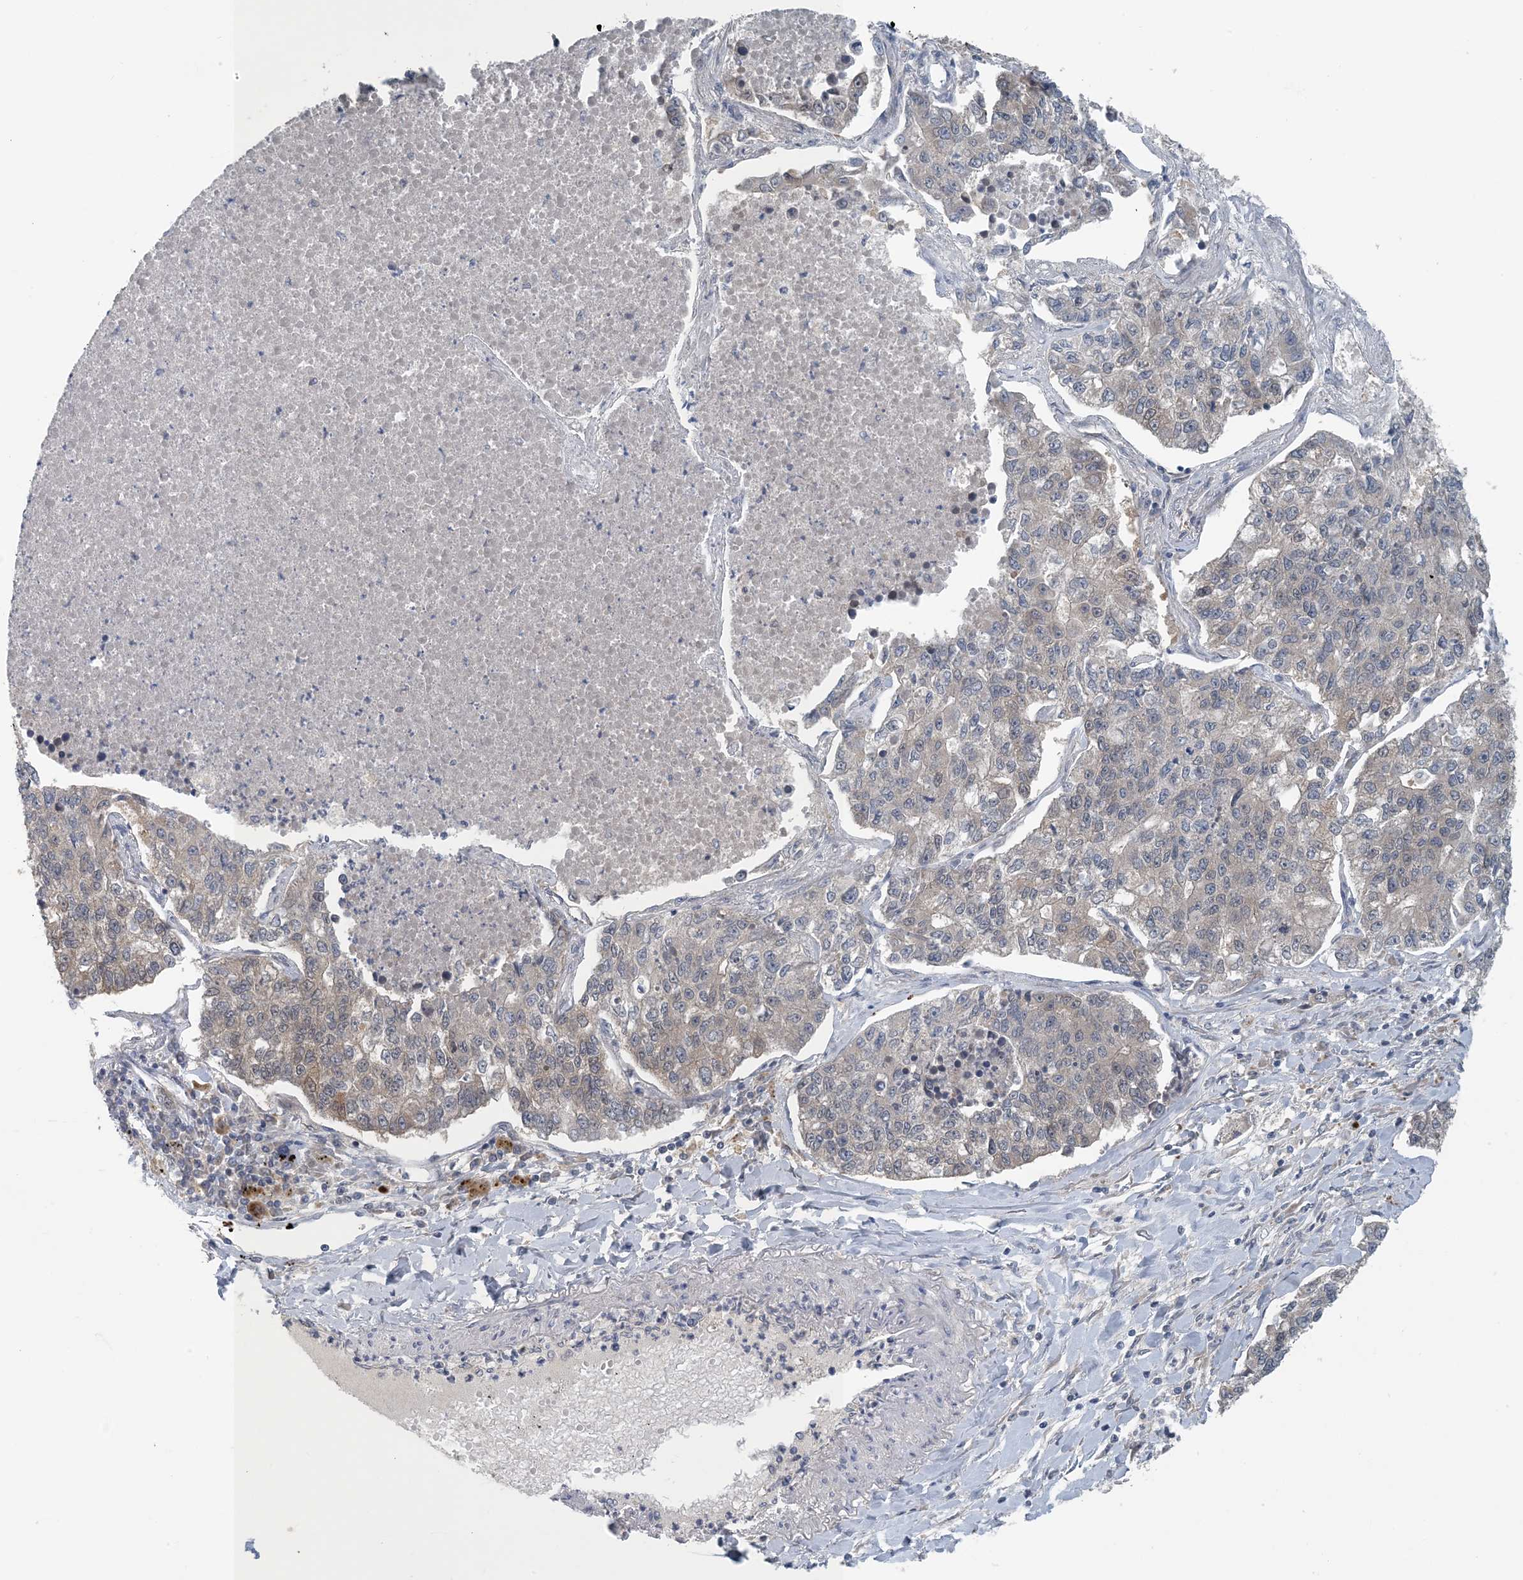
{"staining": {"intensity": "weak", "quantity": "25%-75%", "location": "cytoplasmic/membranous"}, "tissue": "lung cancer", "cell_type": "Tumor cells", "image_type": "cancer", "snomed": [{"axis": "morphology", "description": "Adenocarcinoma, NOS"}, {"axis": "topography", "description": "Lung"}], "caption": "Tumor cells demonstrate low levels of weak cytoplasmic/membranous expression in about 25%-75% of cells in lung cancer (adenocarcinoma). (DAB IHC with brightfield microscopy, high magnification).", "gene": "HIKESHI", "patient": {"sex": "male", "age": 49}}